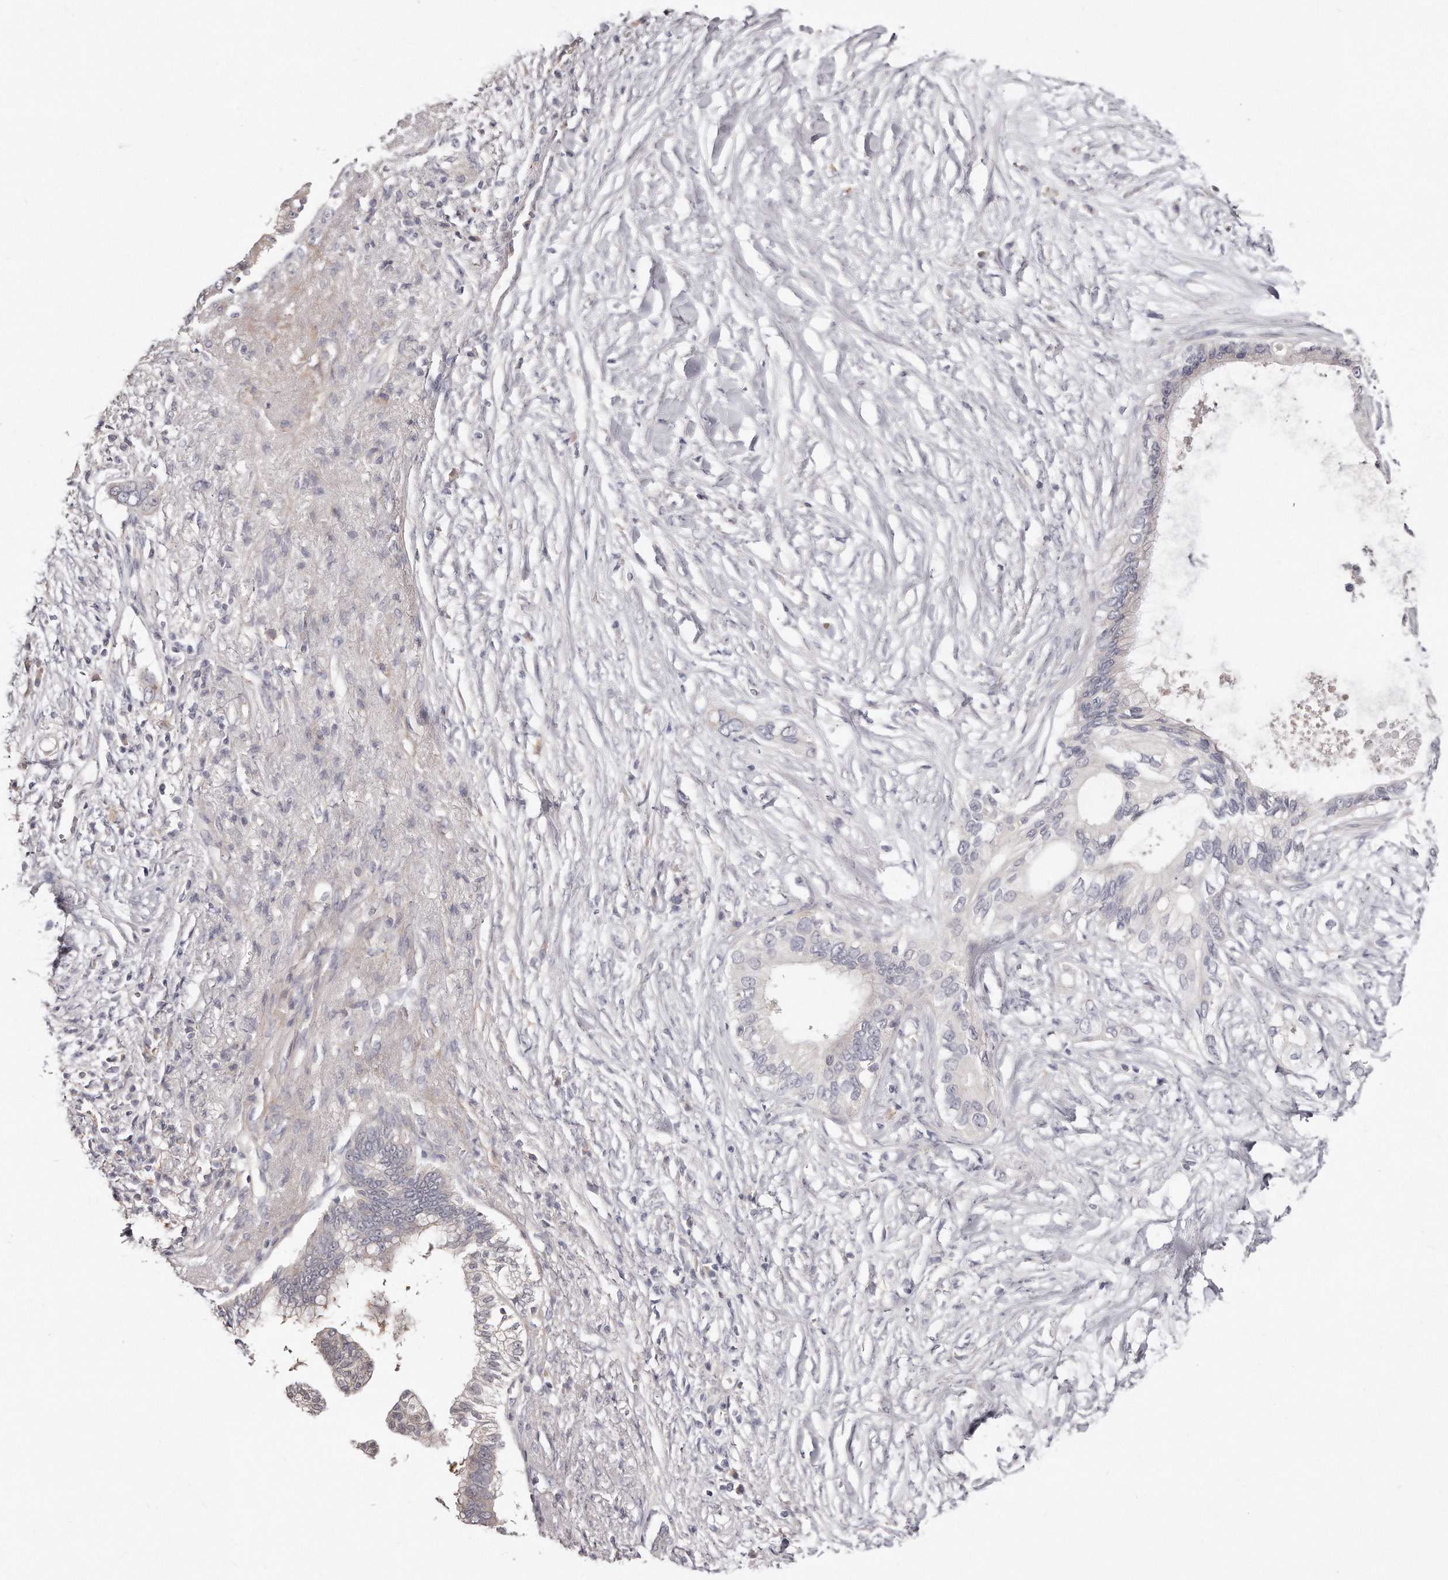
{"staining": {"intensity": "negative", "quantity": "none", "location": "none"}, "tissue": "pancreatic cancer", "cell_type": "Tumor cells", "image_type": "cancer", "snomed": [{"axis": "morphology", "description": "Normal tissue, NOS"}, {"axis": "morphology", "description": "Adenocarcinoma, NOS"}, {"axis": "topography", "description": "Pancreas"}, {"axis": "topography", "description": "Peripheral nerve tissue"}], "caption": "Immunohistochemistry image of neoplastic tissue: adenocarcinoma (pancreatic) stained with DAB (3,3'-diaminobenzidine) displays no significant protein positivity in tumor cells.", "gene": "TTLL4", "patient": {"sex": "male", "age": 59}}